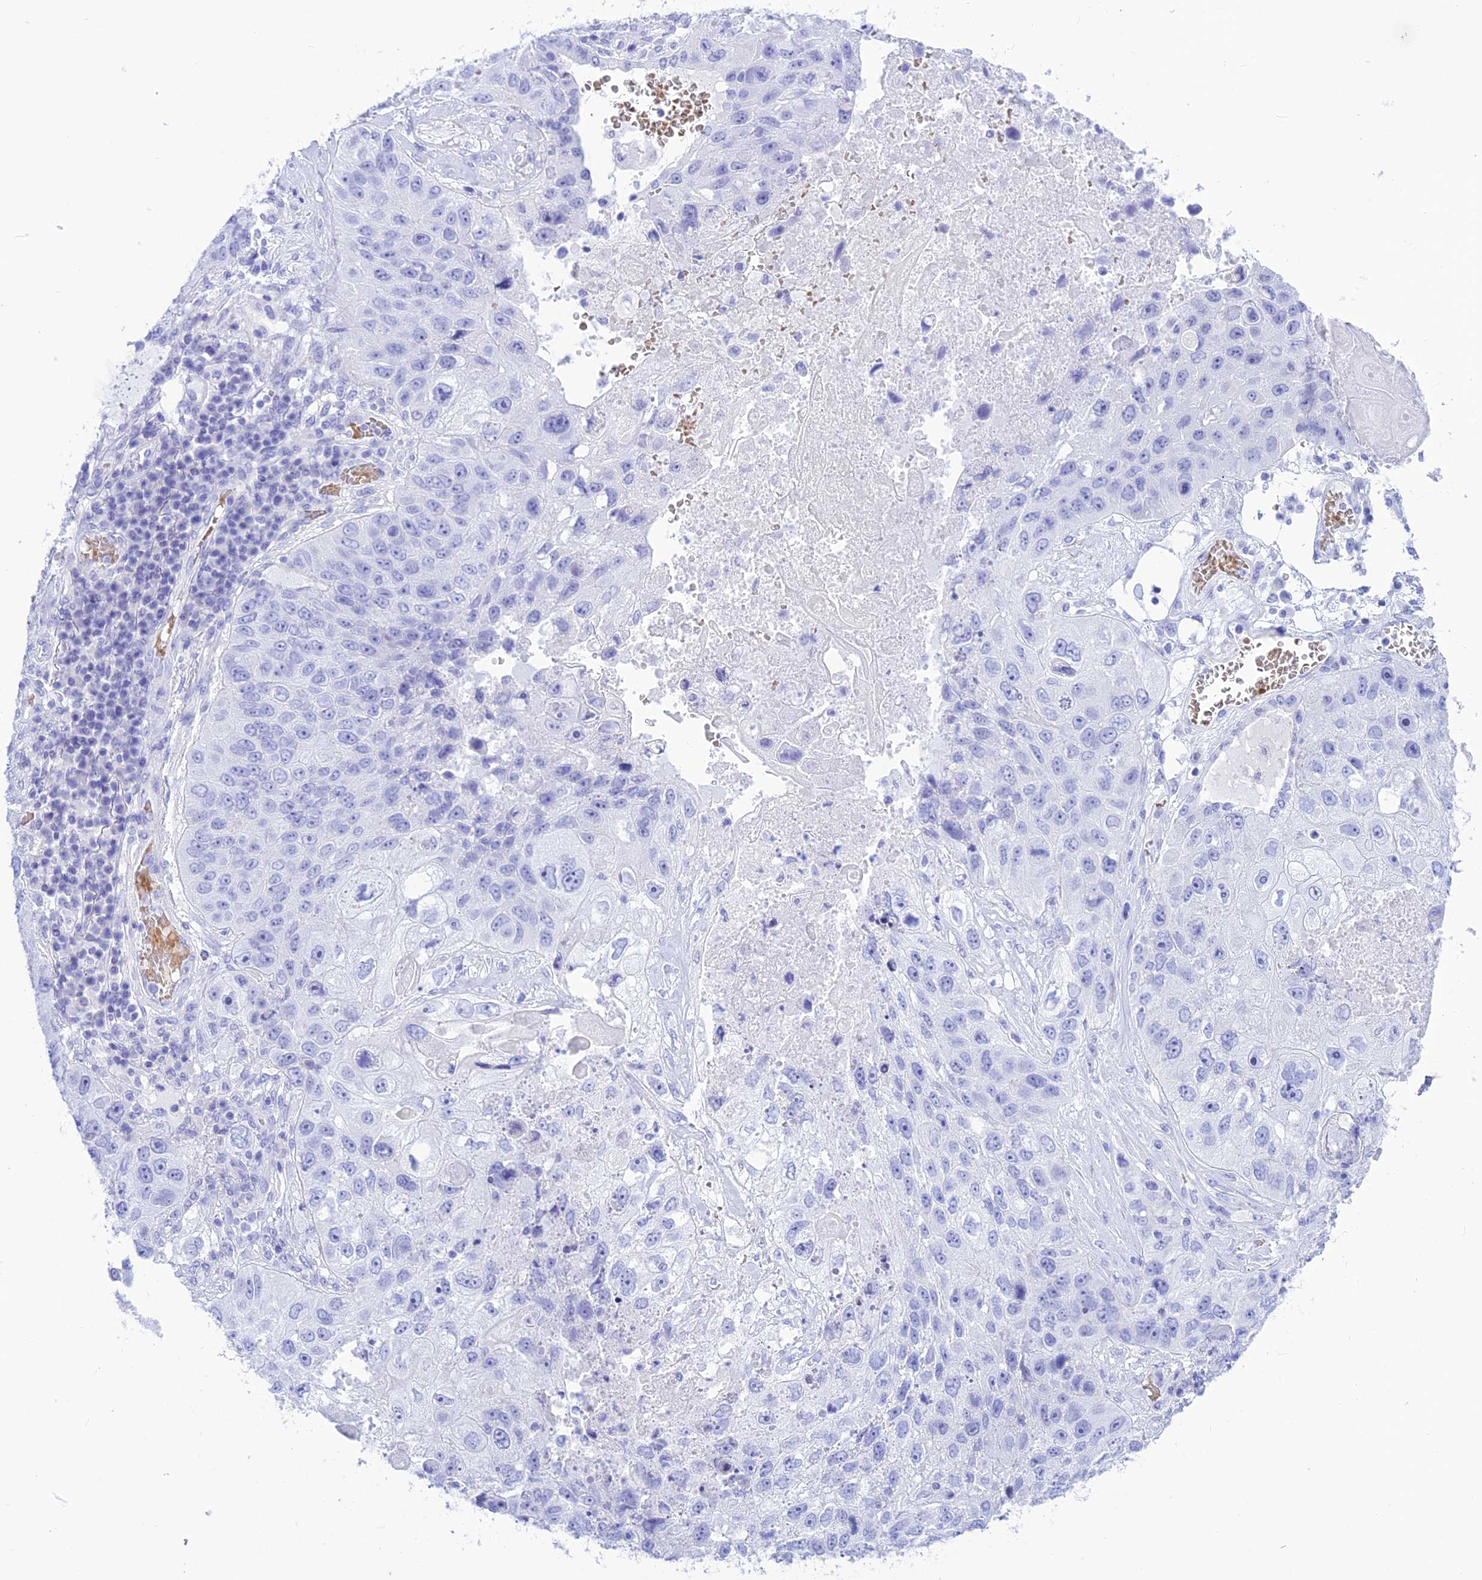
{"staining": {"intensity": "negative", "quantity": "none", "location": "none"}, "tissue": "lung cancer", "cell_type": "Tumor cells", "image_type": "cancer", "snomed": [{"axis": "morphology", "description": "Squamous cell carcinoma, NOS"}, {"axis": "topography", "description": "Lung"}], "caption": "Immunohistochemistry (IHC) image of neoplastic tissue: lung squamous cell carcinoma stained with DAB (3,3'-diaminobenzidine) demonstrates no significant protein staining in tumor cells.", "gene": "GLYATL1", "patient": {"sex": "male", "age": 61}}